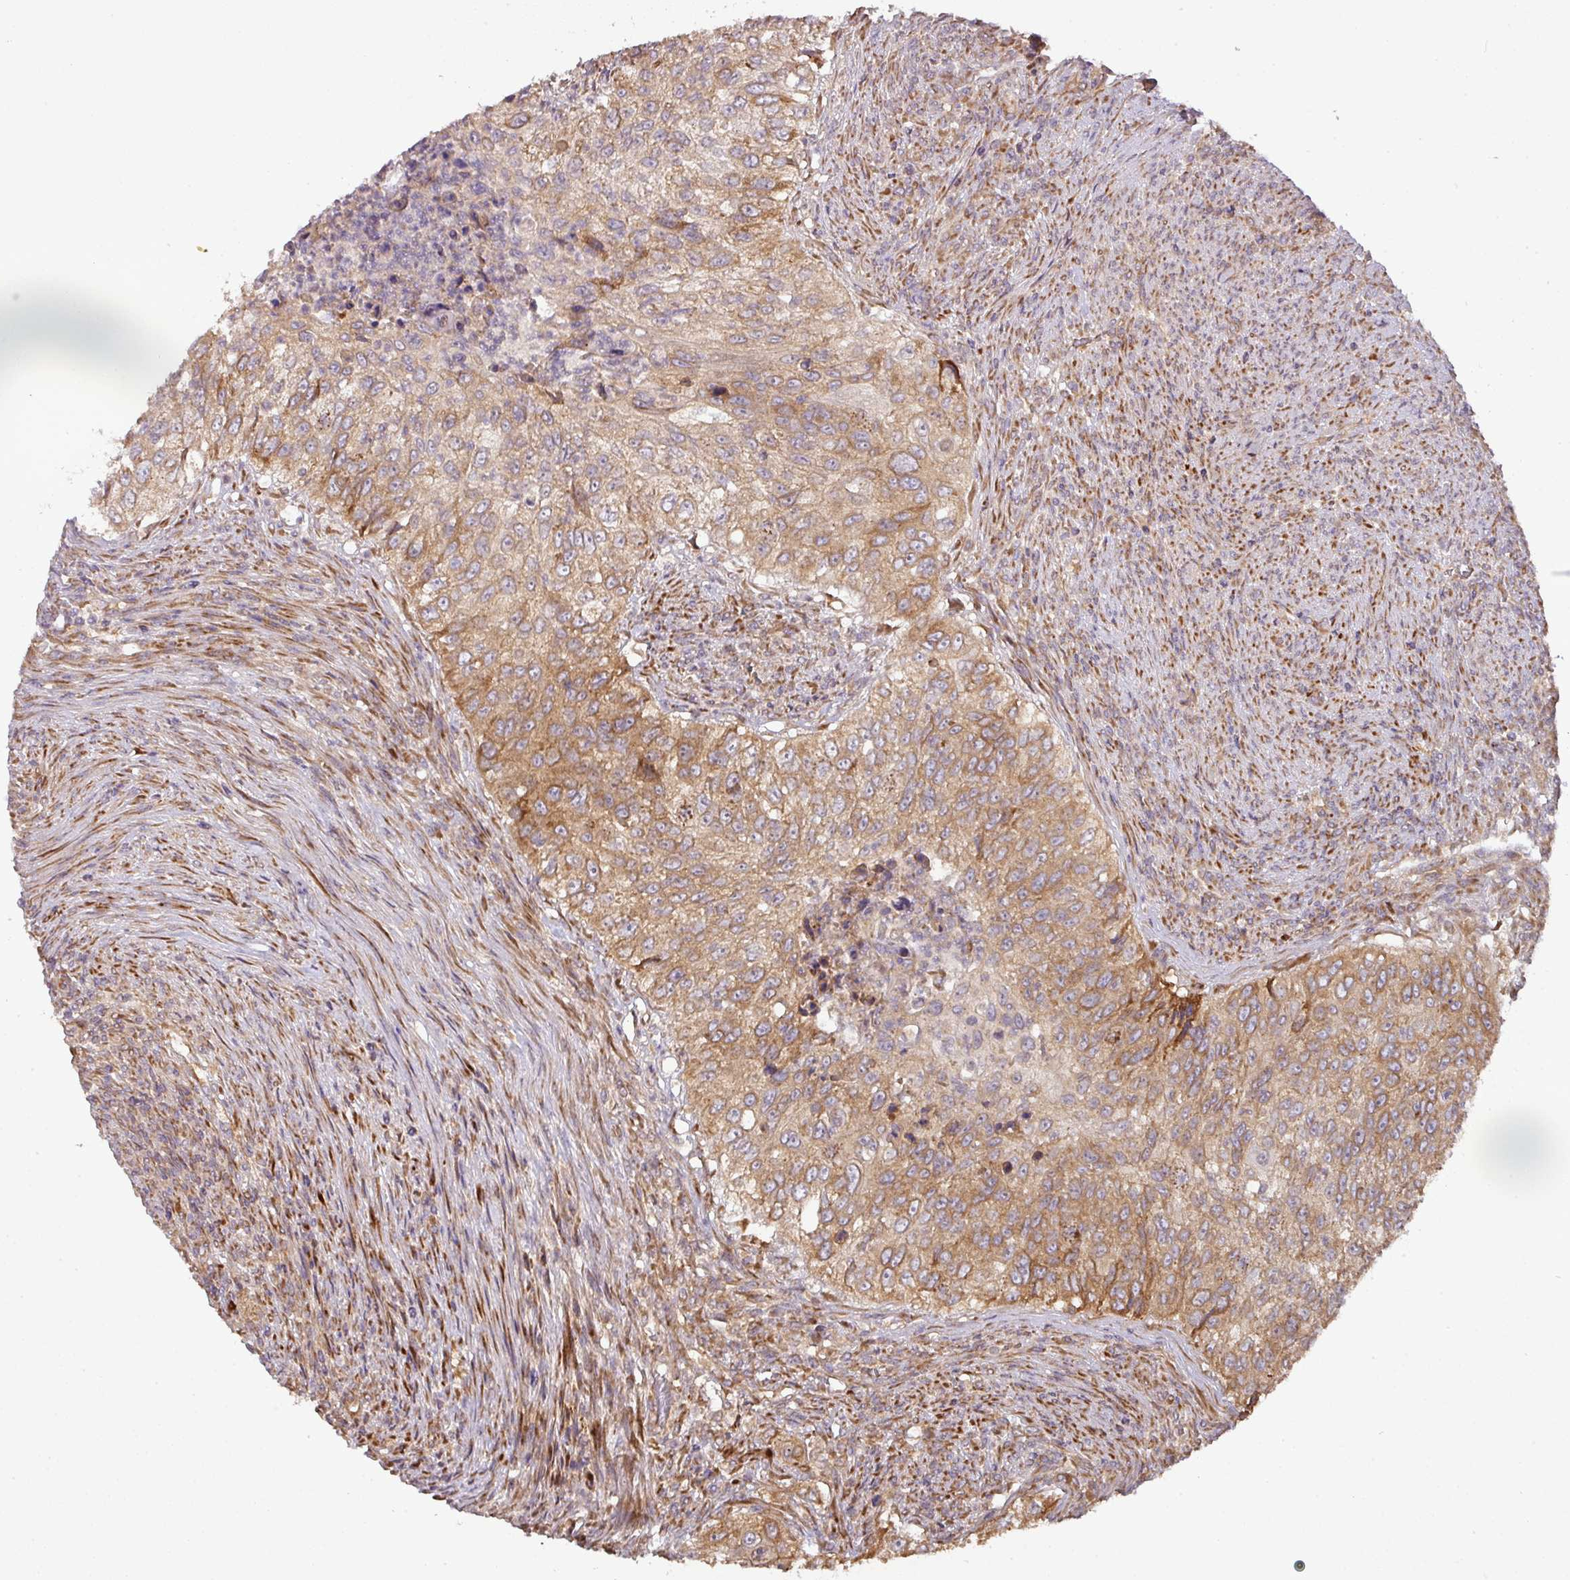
{"staining": {"intensity": "moderate", "quantity": ">75%", "location": "cytoplasmic/membranous"}, "tissue": "urothelial cancer", "cell_type": "Tumor cells", "image_type": "cancer", "snomed": [{"axis": "morphology", "description": "Urothelial carcinoma, High grade"}, {"axis": "topography", "description": "Urinary bladder"}], "caption": "Immunohistochemical staining of human urothelial cancer exhibits medium levels of moderate cytoplasmic/membranous expression in about >75% of tumor cells.", "gene": "GALP", "patient": {"sex": "female", "age": 60}}